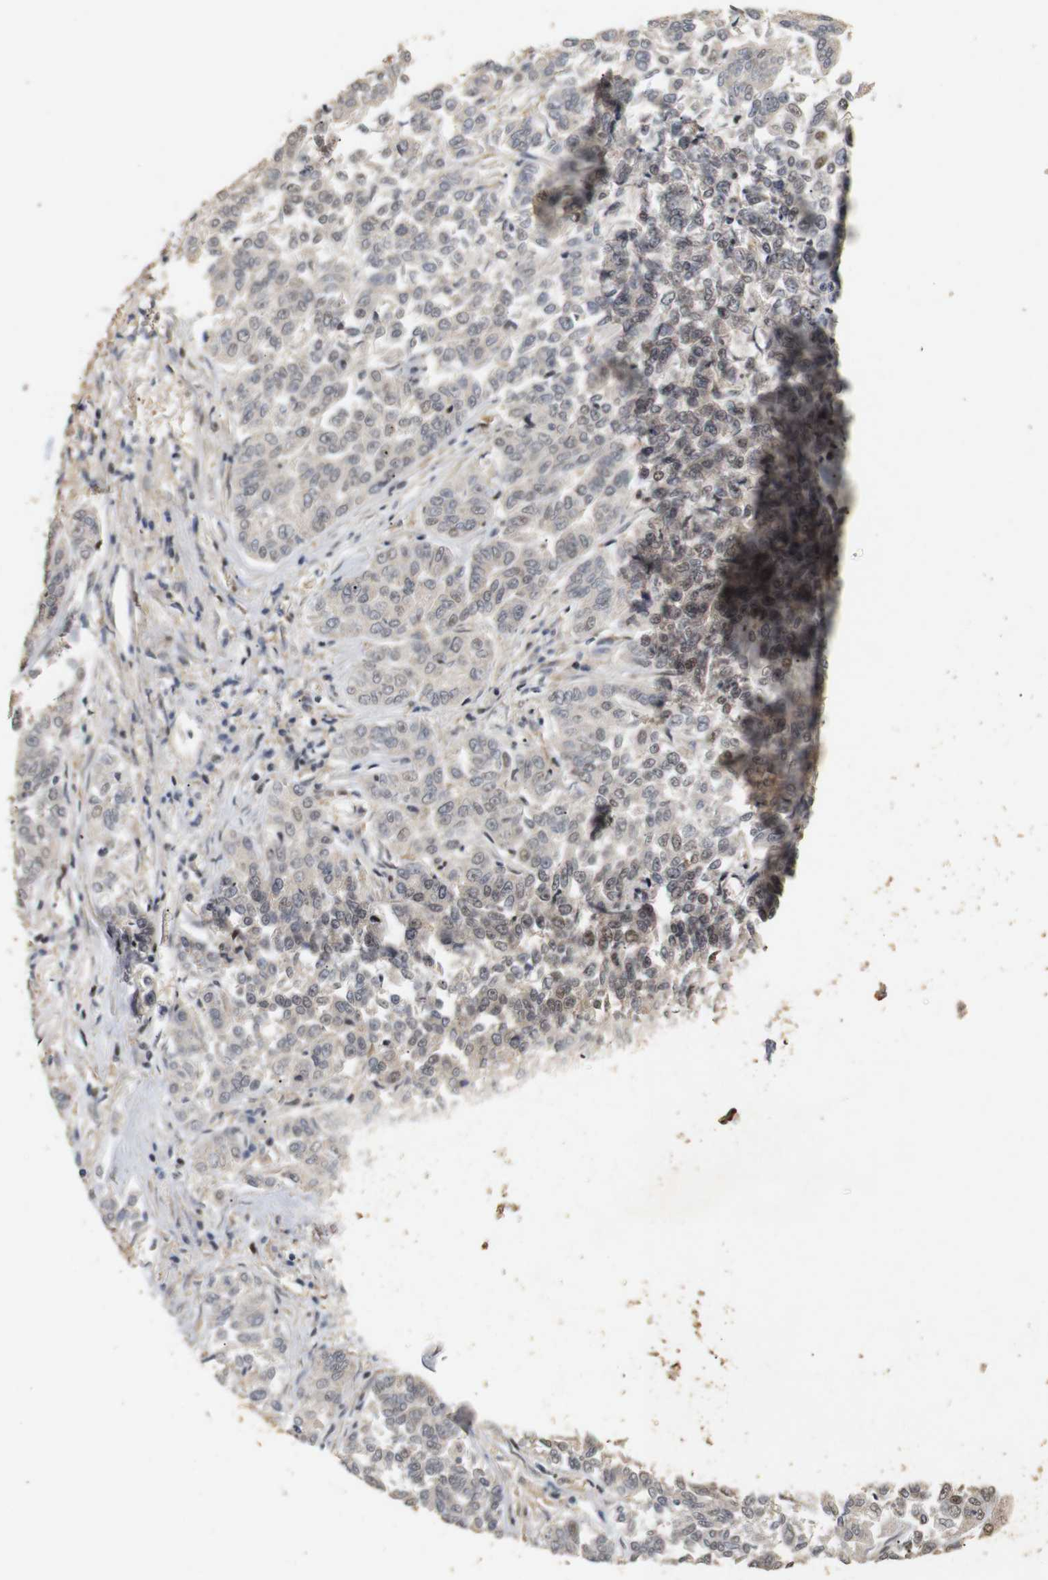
{"staining": {"intensity": "weak", "quantity": ">75%", "location": "cytoplasmic/membranous,nuclear"}, "tissue": "lung cancer", "cell_type": "Tumor cells", "image_type": "cancer", "snomed": [{"axis": "morphology", "description": "Adenocarcinoma, NOS"}, {"axis": "topography", "description": "Lung"}], "caption": "DAB immunohistochemical staining of adenocarcinoma (lung) reveals weak cytoplasmic/membranous and nuclear protein expression in approximately >75% of tumor cells.", "gene": "PYM1", "patient": {"sex": "male", "age": 84}}